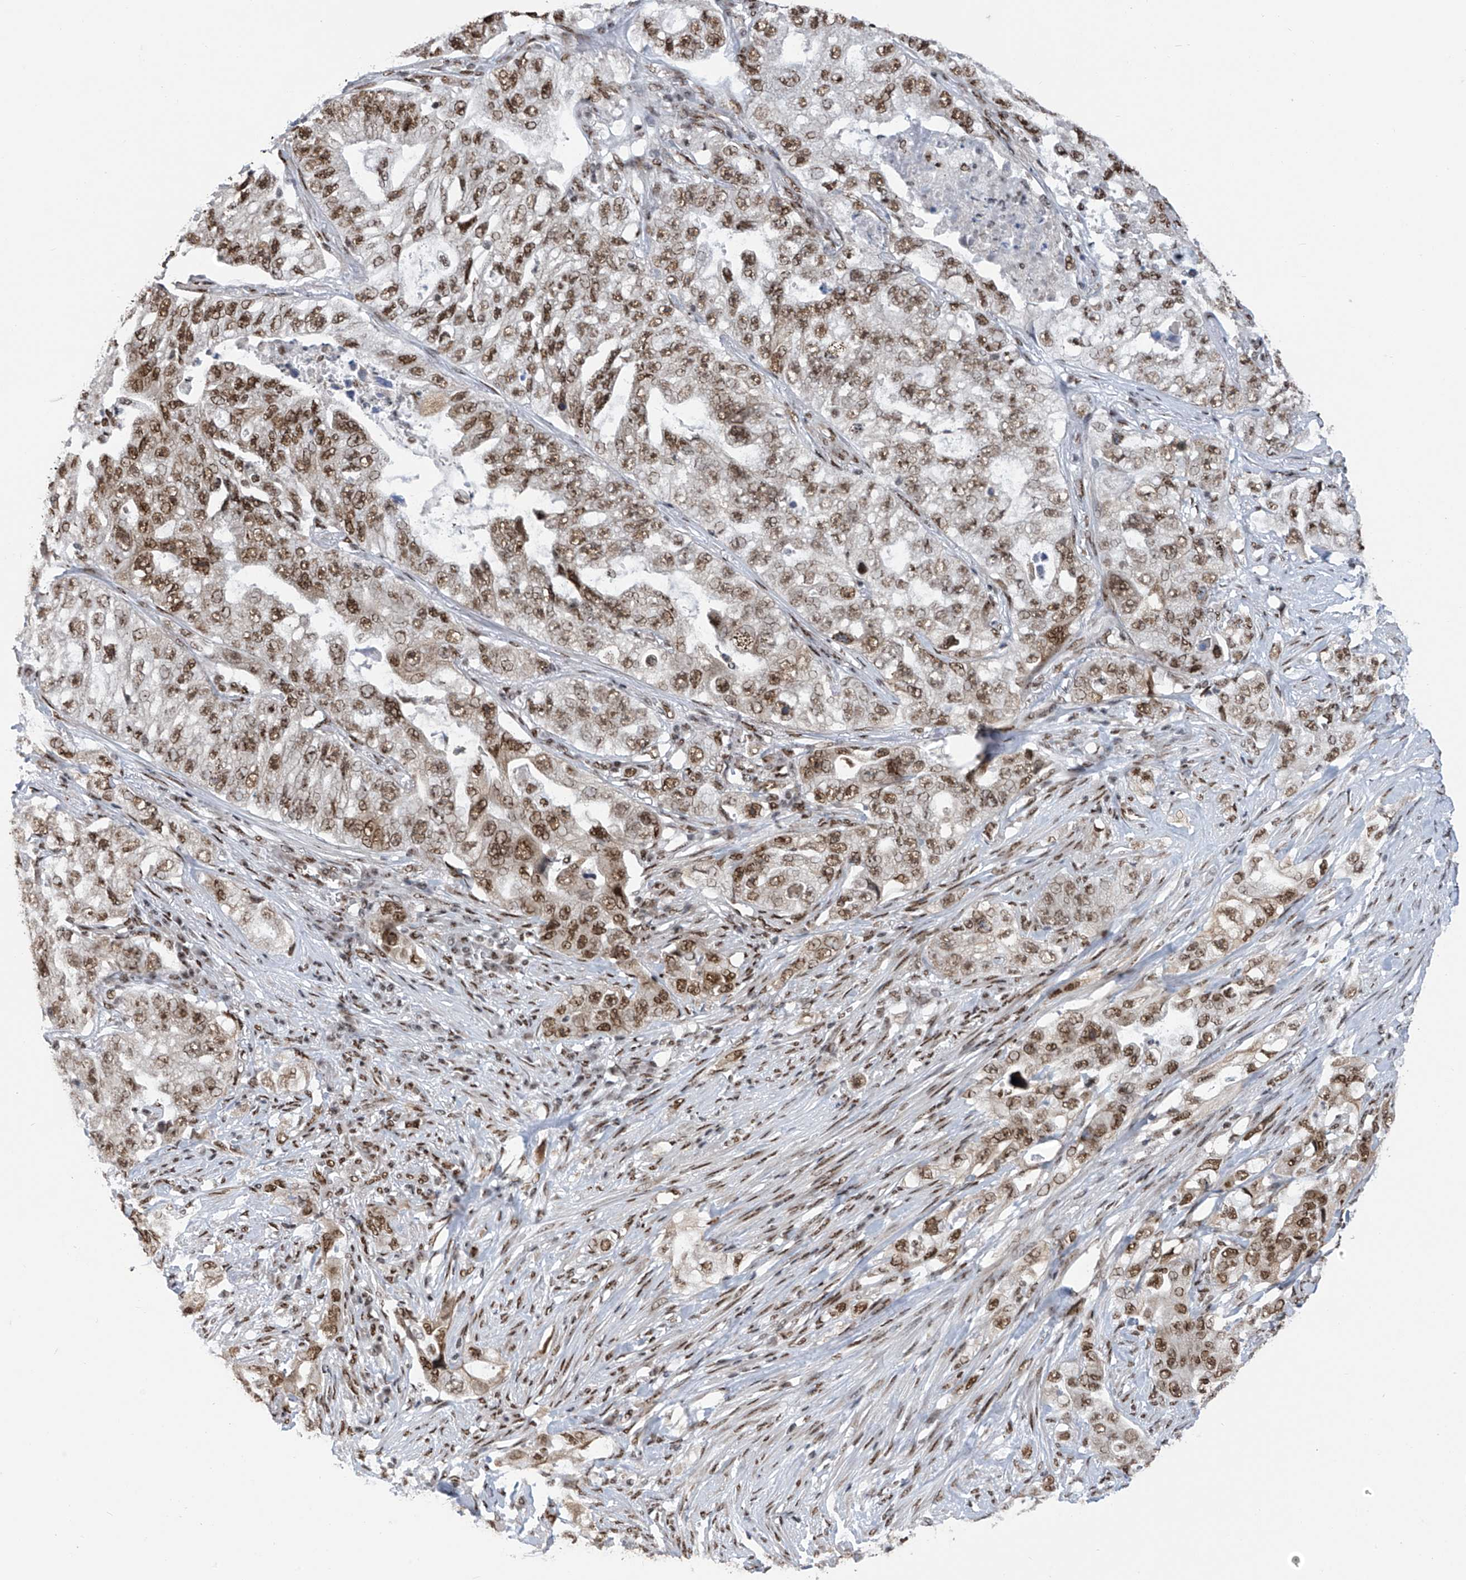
{"staining": {"intensity": "moderate", "quantity": ">75%", "location": "nuclear"}, "tissue": "lung cancer", "cell_type": "Tumor cells", "image_type": "cancer", "snomed": [{"axis": "morphology", "description": "Adenocarcinoma, NOS"}, {"axis": "topography", "description": "Lung"}], "caption": "A brown stain highlights moderate nuclear staining of a protein in lung cancer tumor cells.", "gene": "APLF", "patient": {"sex": "female", "age": 51}}